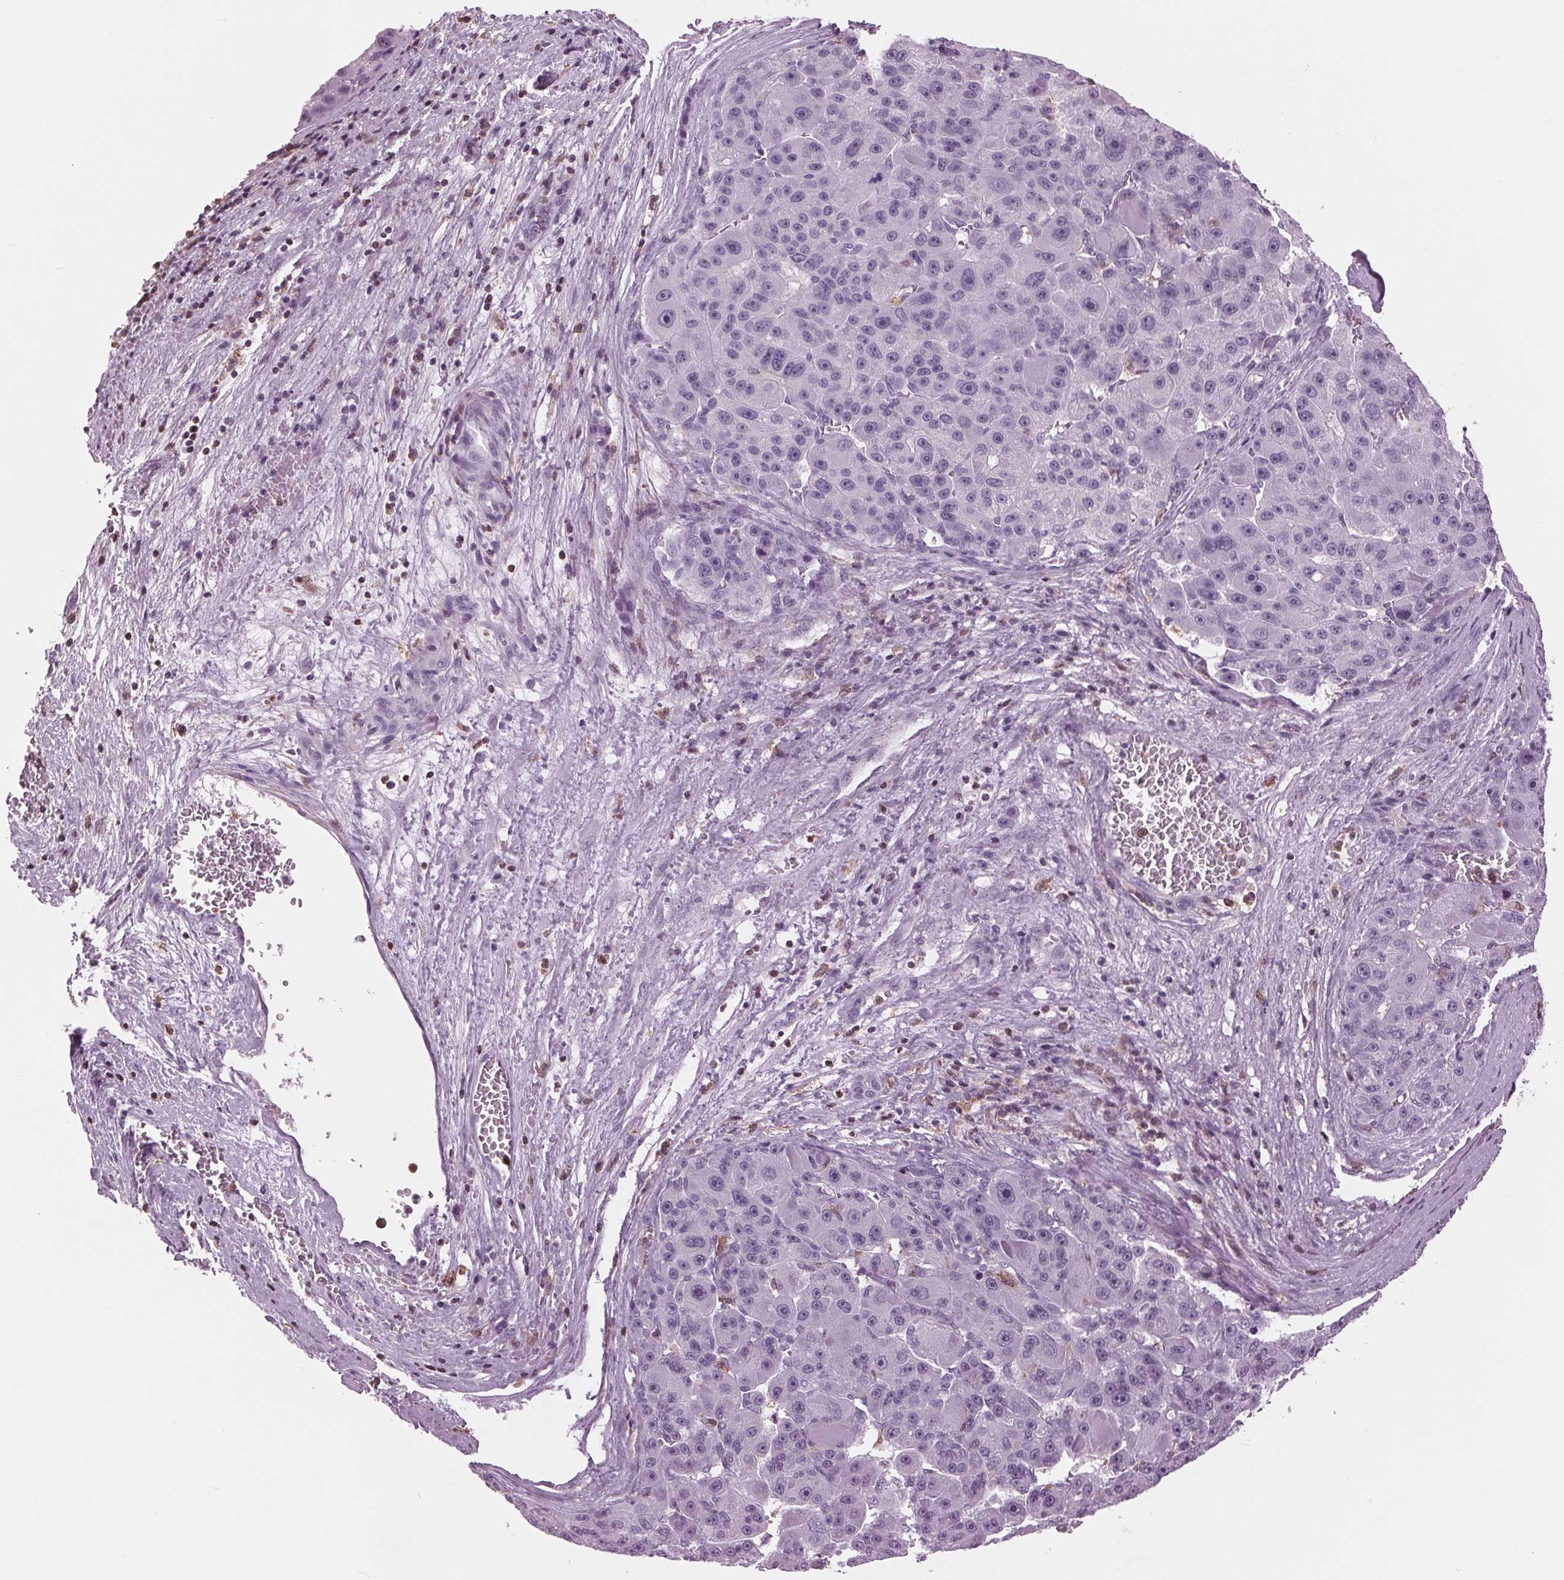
{"staining": {"intensity": "negative", "quantity": "none", "location": "none"}, "tissue": "liver cancer", "cell_type": "Tumor cells", "image_type": "cancer", "snomed": [{"axis": "morphology", "description": "Carcinoma, Hepatocellular, NOS"}, {"axis": "topography", "description": "Liver"}], "caption": "Liver cancer (hepatocellular carcinoma) stained for a protein using immunohistochemistry reveals no positivity tumor cells.", "gene": "BTLA", "patient": {"sex": "male", "age": 76}}